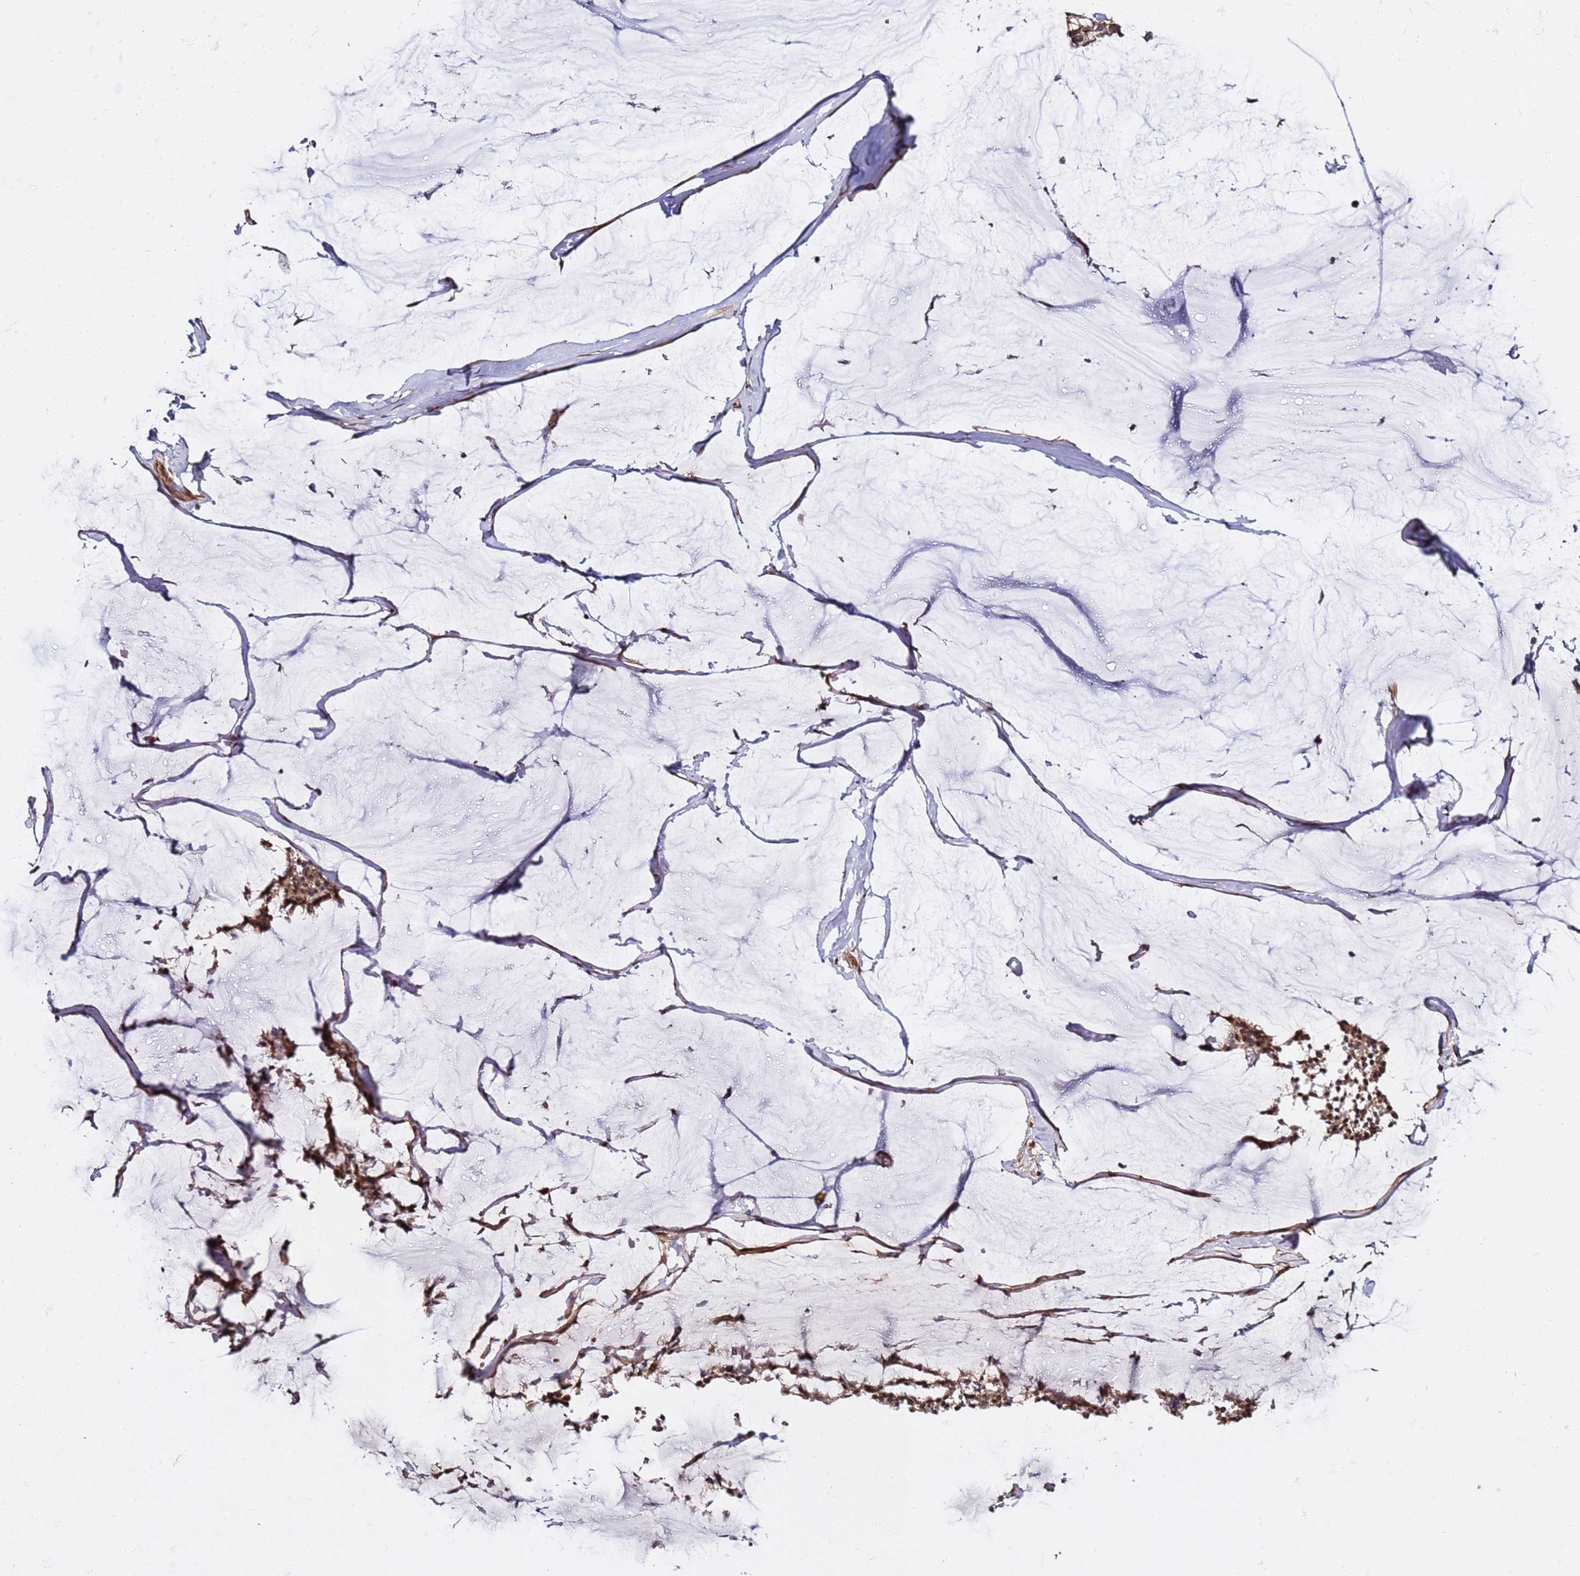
{"staining": {"intensity": "moderate", "quantity": ">75%", "location": "cytoplasmic/membranous,nuclear"}, "tissue": "ovarian cancer", "cell_type": "Tumor cells", "image_type": "cancer", "snomed": [{"axis": "morphology", "description": "Cystadenocarcinoma, mucinous, NOS"}, {"axis": "topography", "description": "Ovary"}], "caption": "Immunohistochemistry staining of mucinous cystadenocarcinoma (ovarian), which demonstrates medium levels of moderate cytoplasmic/membranous and nuclear positivity in approximately >75% of tumor cells indicating moderate cytoplasmic/membranous and nuclear protein positivity. The staining was performed using DAB (3,3'-diaminobenzidine) (brown) for protein detection and nuclei were counterstained in hematoxylin (blue).", "gene": "RGS18", "patient": {"sex": "female", "age": 39}}